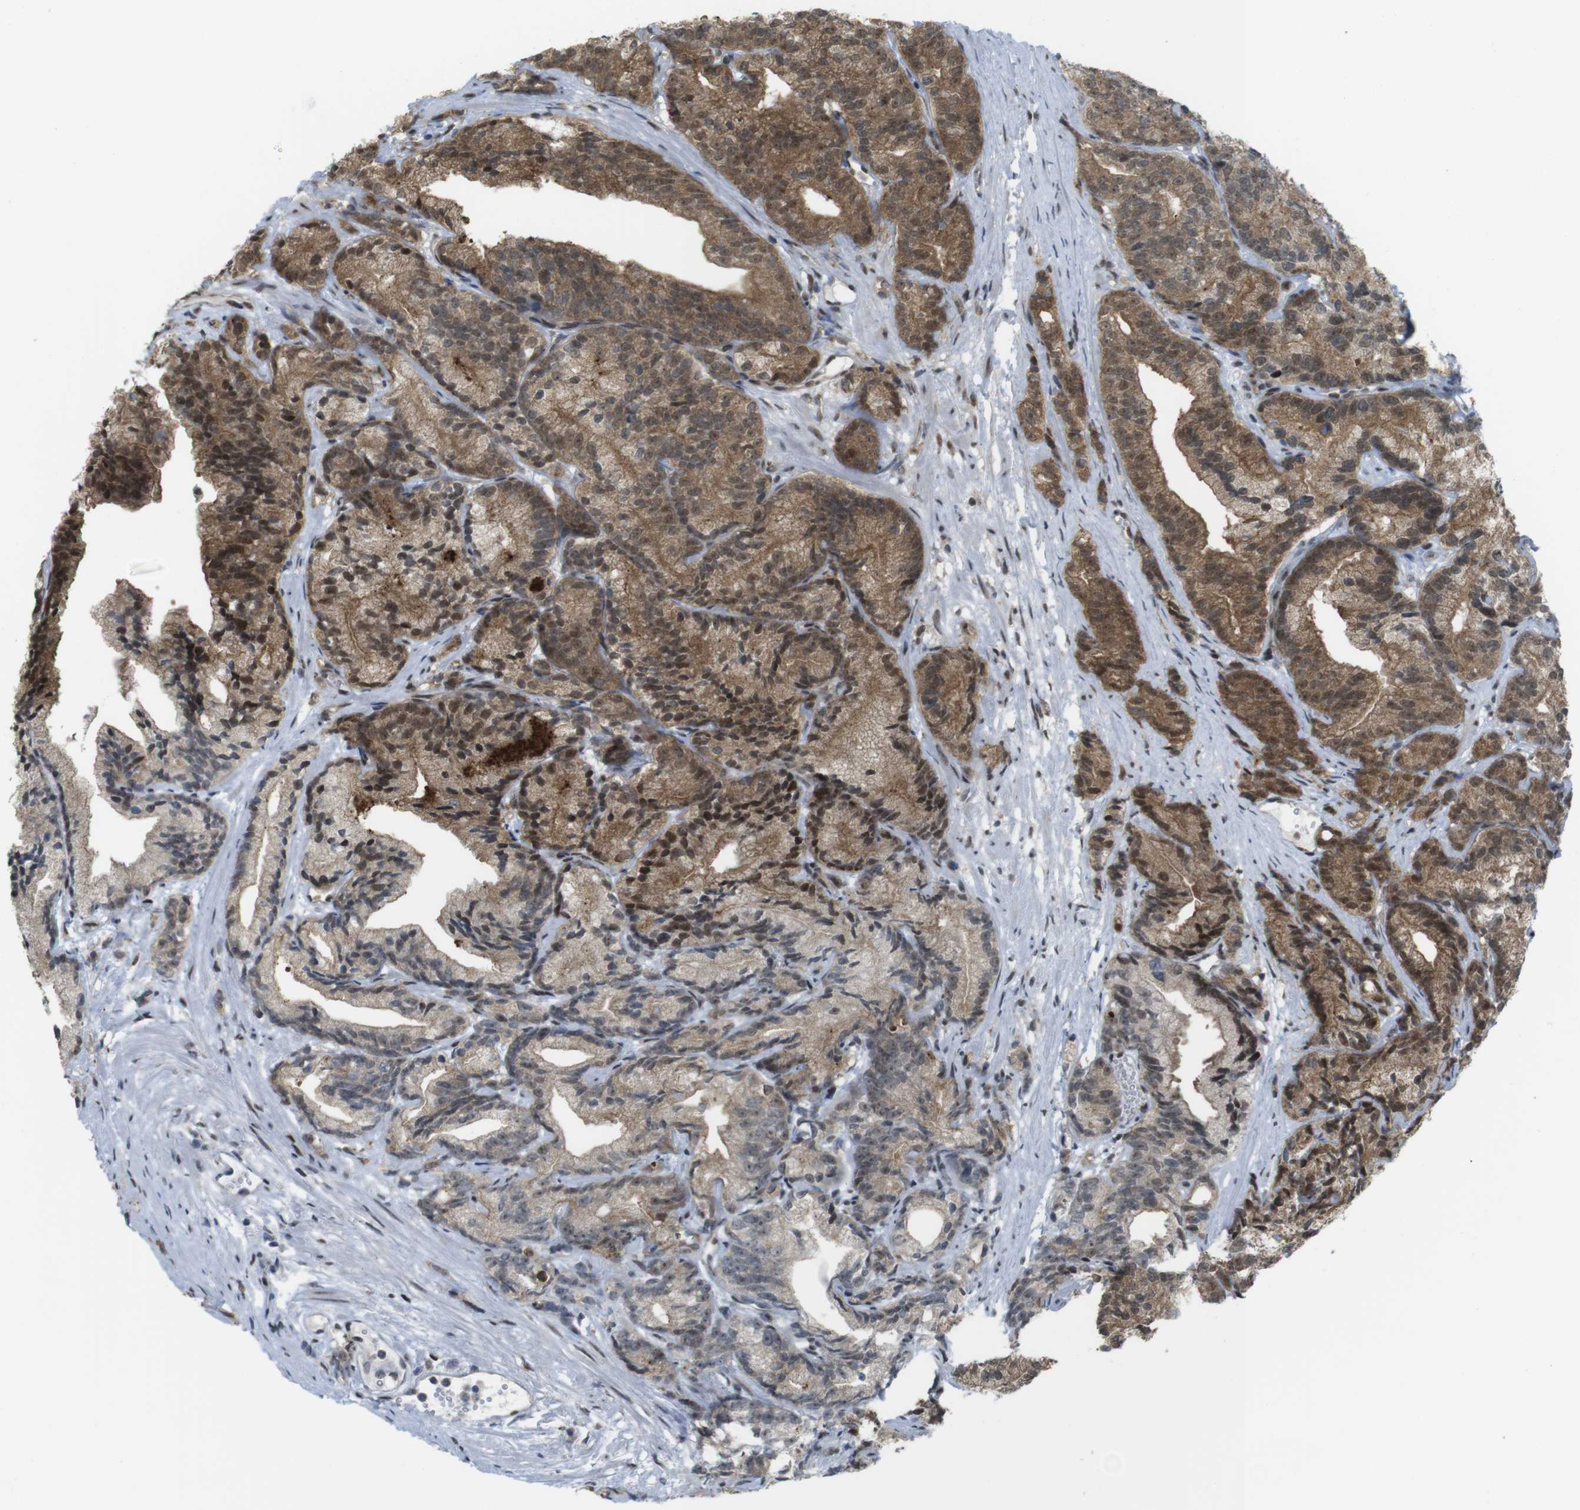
{"staining": {"intensity": "moderate", "quantity": ">75%", "location": "cytoplasmic/membranous,nuclear"}, "tissue": "prostate cancer", "cell_type": "Tumor cells", "image_type": "cancer", "snomed": [{"axis": "morphology", "description": "Adenocarcinoma, Low grade"}, {"axis": "topography", "description": "Prostate"}], "caption": "The immunohistochemical stain labels moderate cytoplasmic/membranous and nuclear positivity in tumor cells of prostate cancer tissue.", "gene": "UBB", "patient": {"sex": "male", "age": 89}}